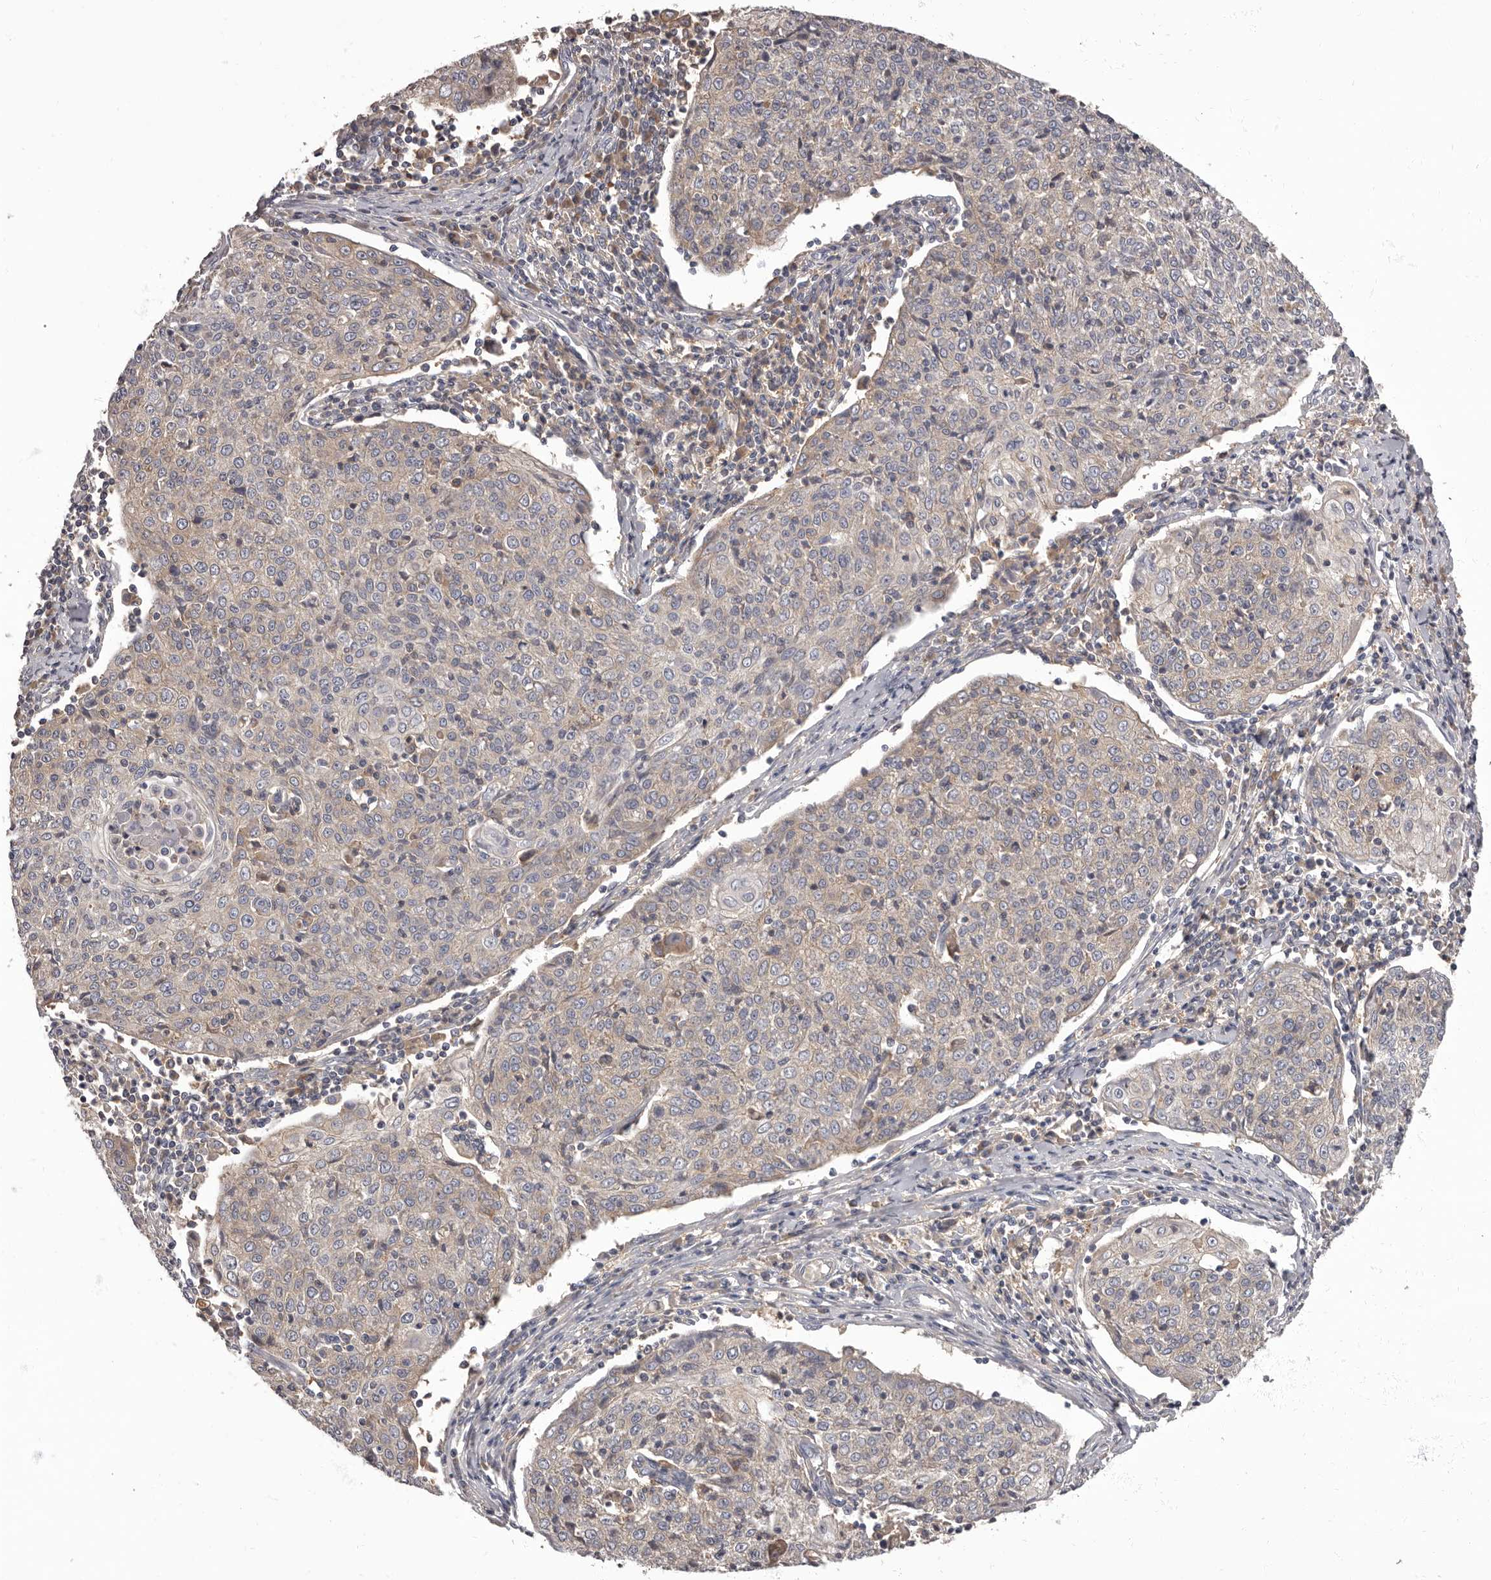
{"staining": {"intensity": "weak", "quantity": "<25%", "location": "cytoplasmic/membranous"}, "tissue": "cervical cancer", "cell_type": "Tumor cells", "image_type": "cancer", "snomed": [{"axis": "morphology", "description": "Squamous cell carcinoma, NOS"}, {"axis": "topography", "description": "Cervix"}], "caption": "Immunohistochemistry of cervical cancer (squamous cell carcinoma) exhibits no staining in tumor cells.", "gene": "APEH", "patient": {"sex": "female", "age": 48}}